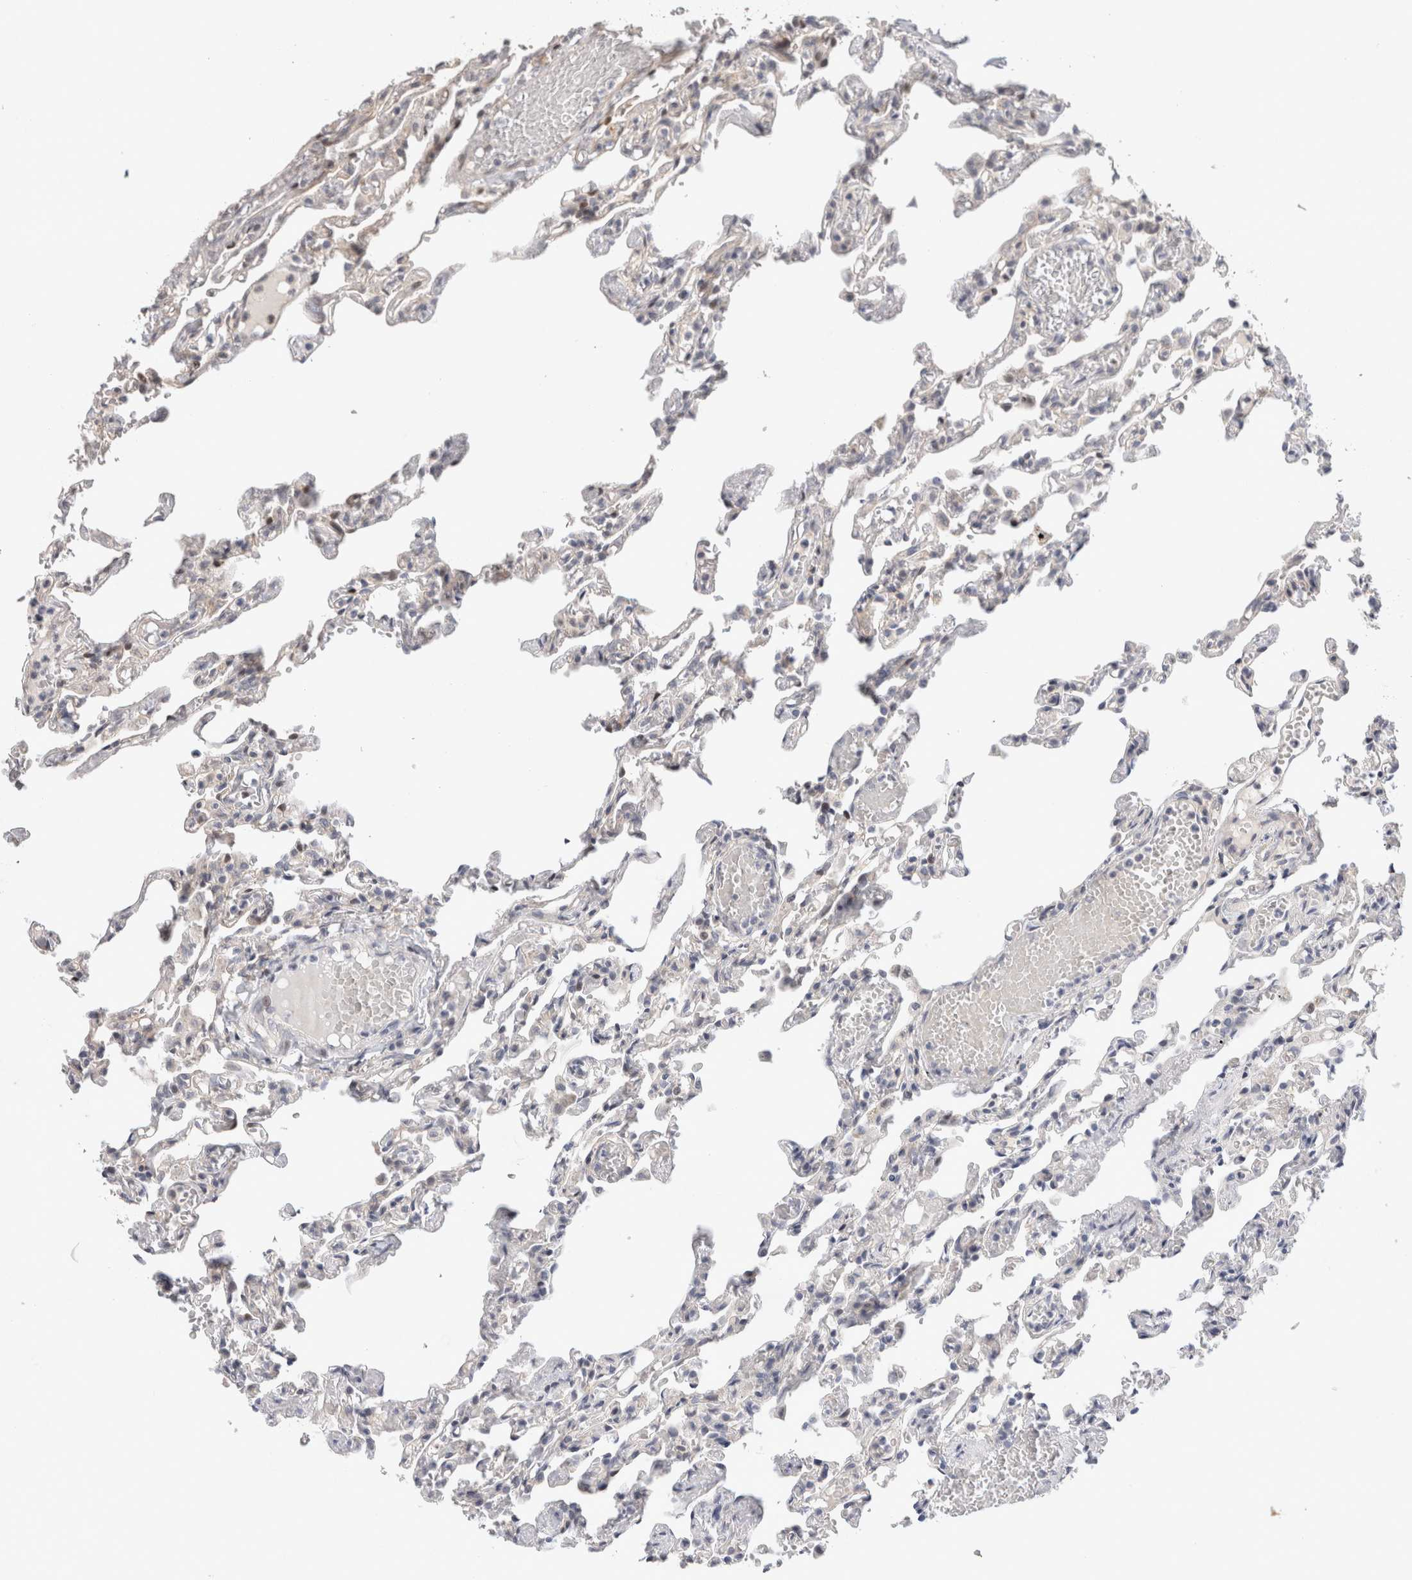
{"staining": {"intensity": "strong", "quantity": "25%-75%", "location": "nuclear"}, "tissue": "lung", "cell_type": "Alveolar cells", "image_type": "normal", "snomed": [{"axis": "morphology", "description": "Normal tissue, NOS"}, {"axis": "topography", "description": "Lung"}], "caption": "Protein expression analysis of unremarkable human lung reveals strong nuclear expression in approximately 25%-75% of alveolar cells.", "gene": "TCF4", "patient": {"sex": "male", "age": 21}}